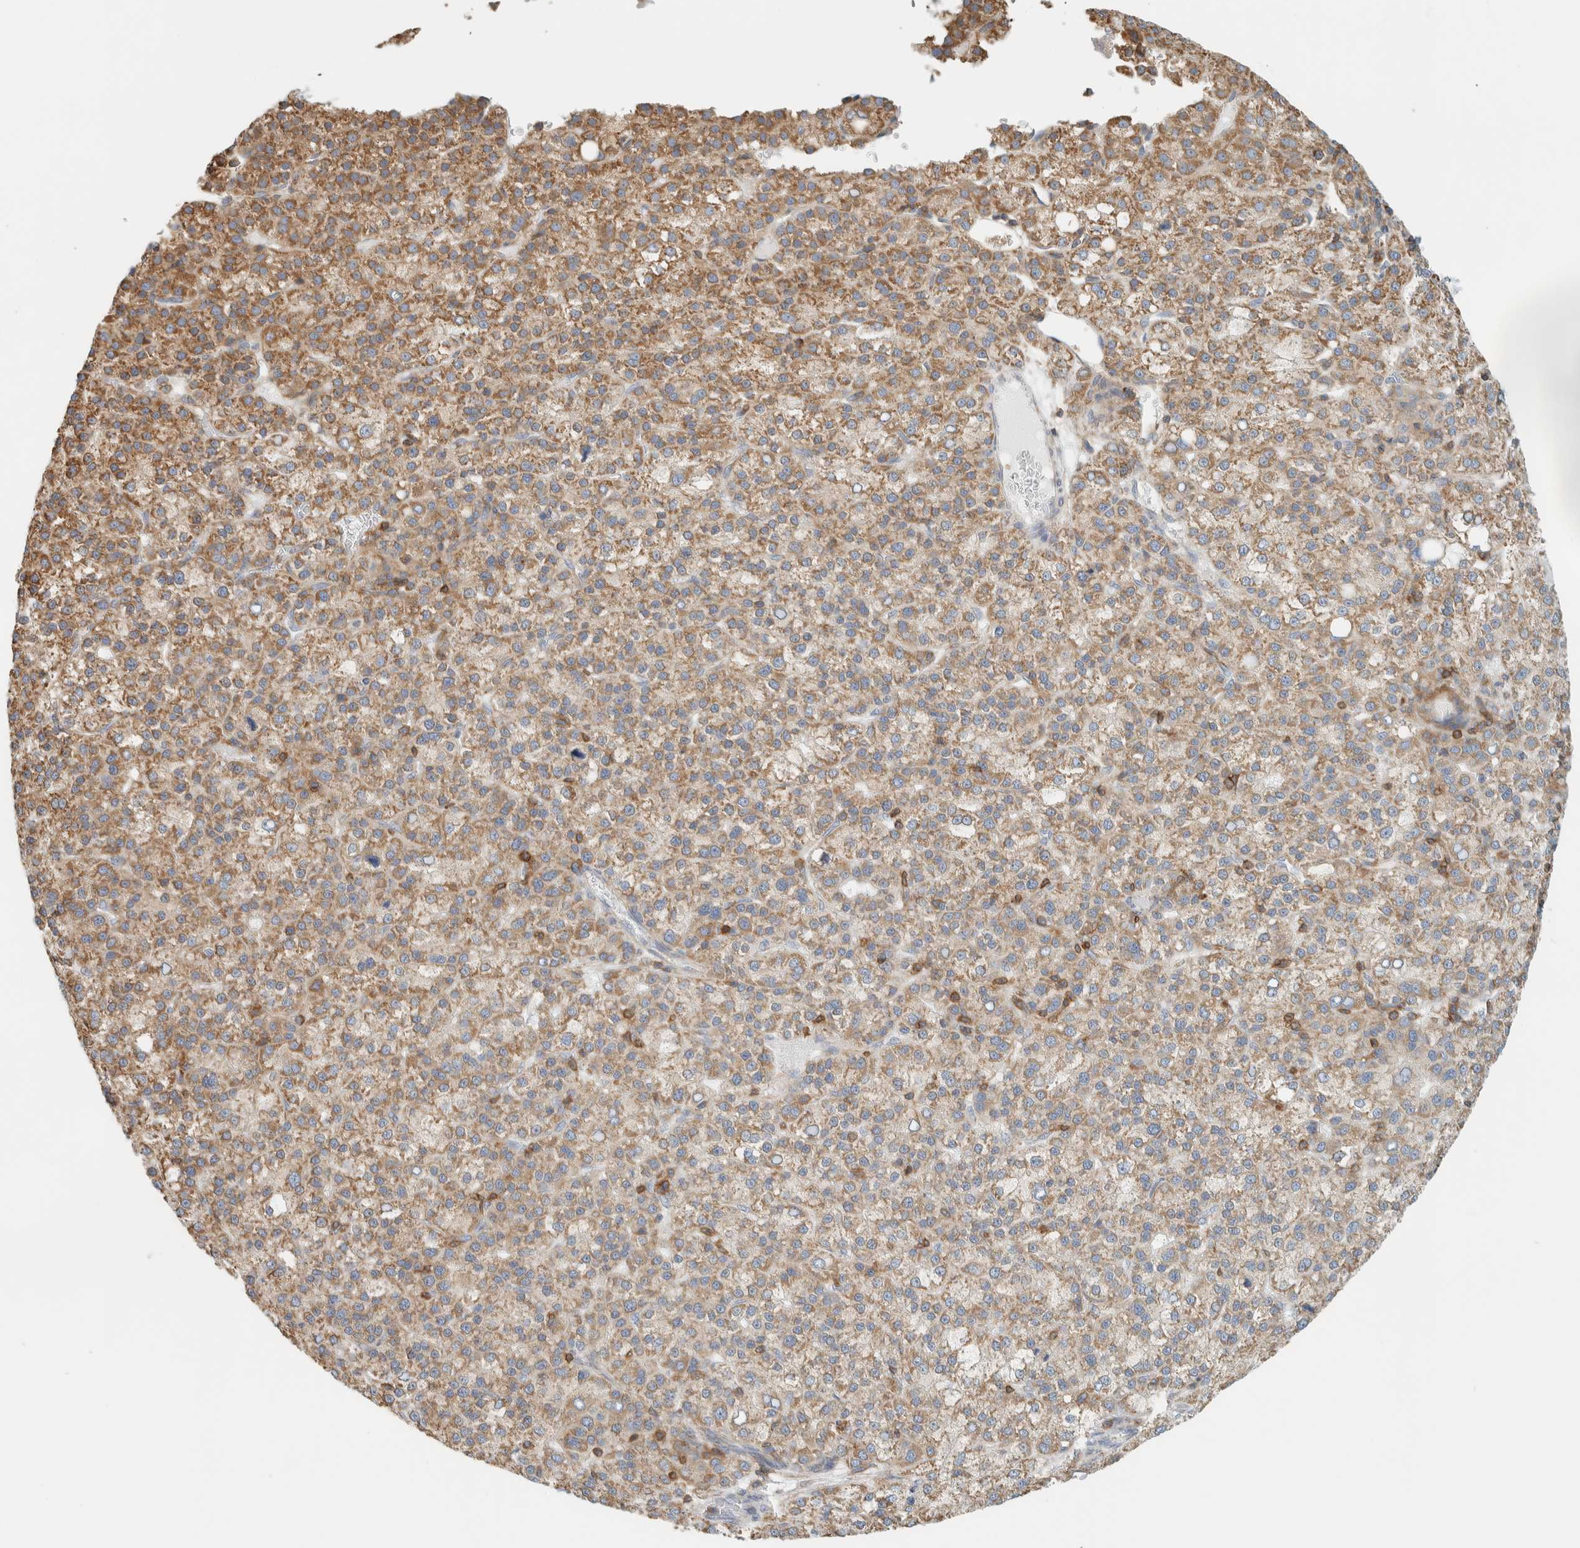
{"staining": {"intensity": "moderate", "quantity": ">75%", "location": "cytoplasmic/membranous"}, "tissue": "liver cancer", "cell_type": "Tumor cells", "image_type": "cancer", "snomed": [{"axis": "morphology", "description": "Carcinoma, Hepatocellular, NOS"}, {"axis": "topography", "description": "Liver"}], "caption": "A high-resolution image shows immunohistochemistry staining of hepatocellular carcinoma (liver), which demonstrates moderate cytoplasmic/membranous staining in approximately >75% of tumor cells.", "gene": "CCDC57", "patient": {"sex": "female", "age": 58}}